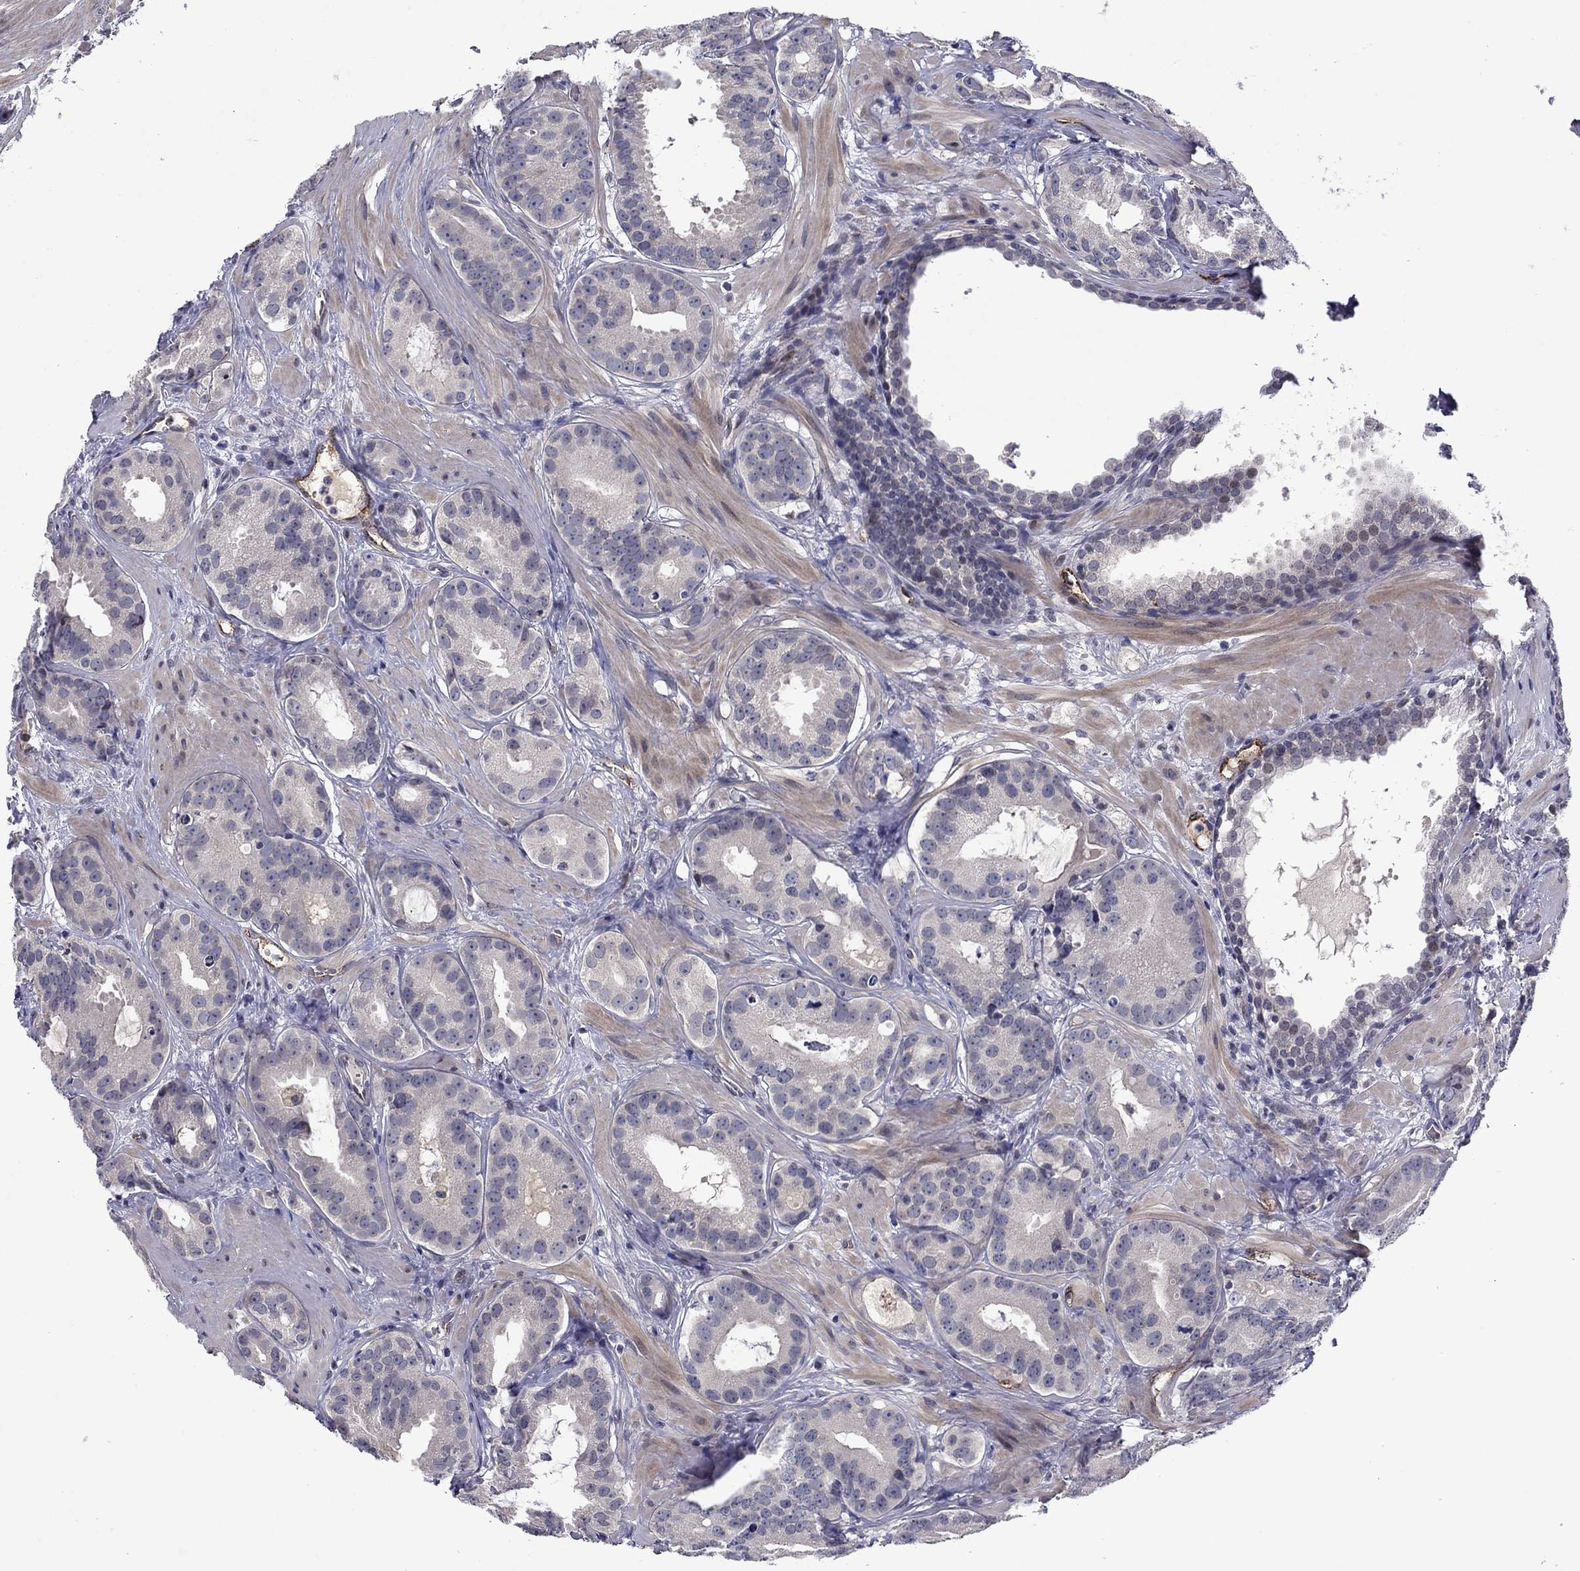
{"staining": {"intensity": "negative", "quantity": "none", "location": "none"}, "tissue": "prostate cancer", "cell_type": "Tumor cells", "image_type": "cancer", "snomed": [{"axis": "morphology", "description": "Adenocarcinoma, NOS"}, {"axis": "topography", "description": "Prostate"}], "caption": "Tumor cells are negative for protein expression in human adenocarcinoma (prostate). (DAB IHC visualized using brightfield microscopy, high magnification).", "gene": "SLITRK1", "patient": {"sex": "male", "age": 69}}